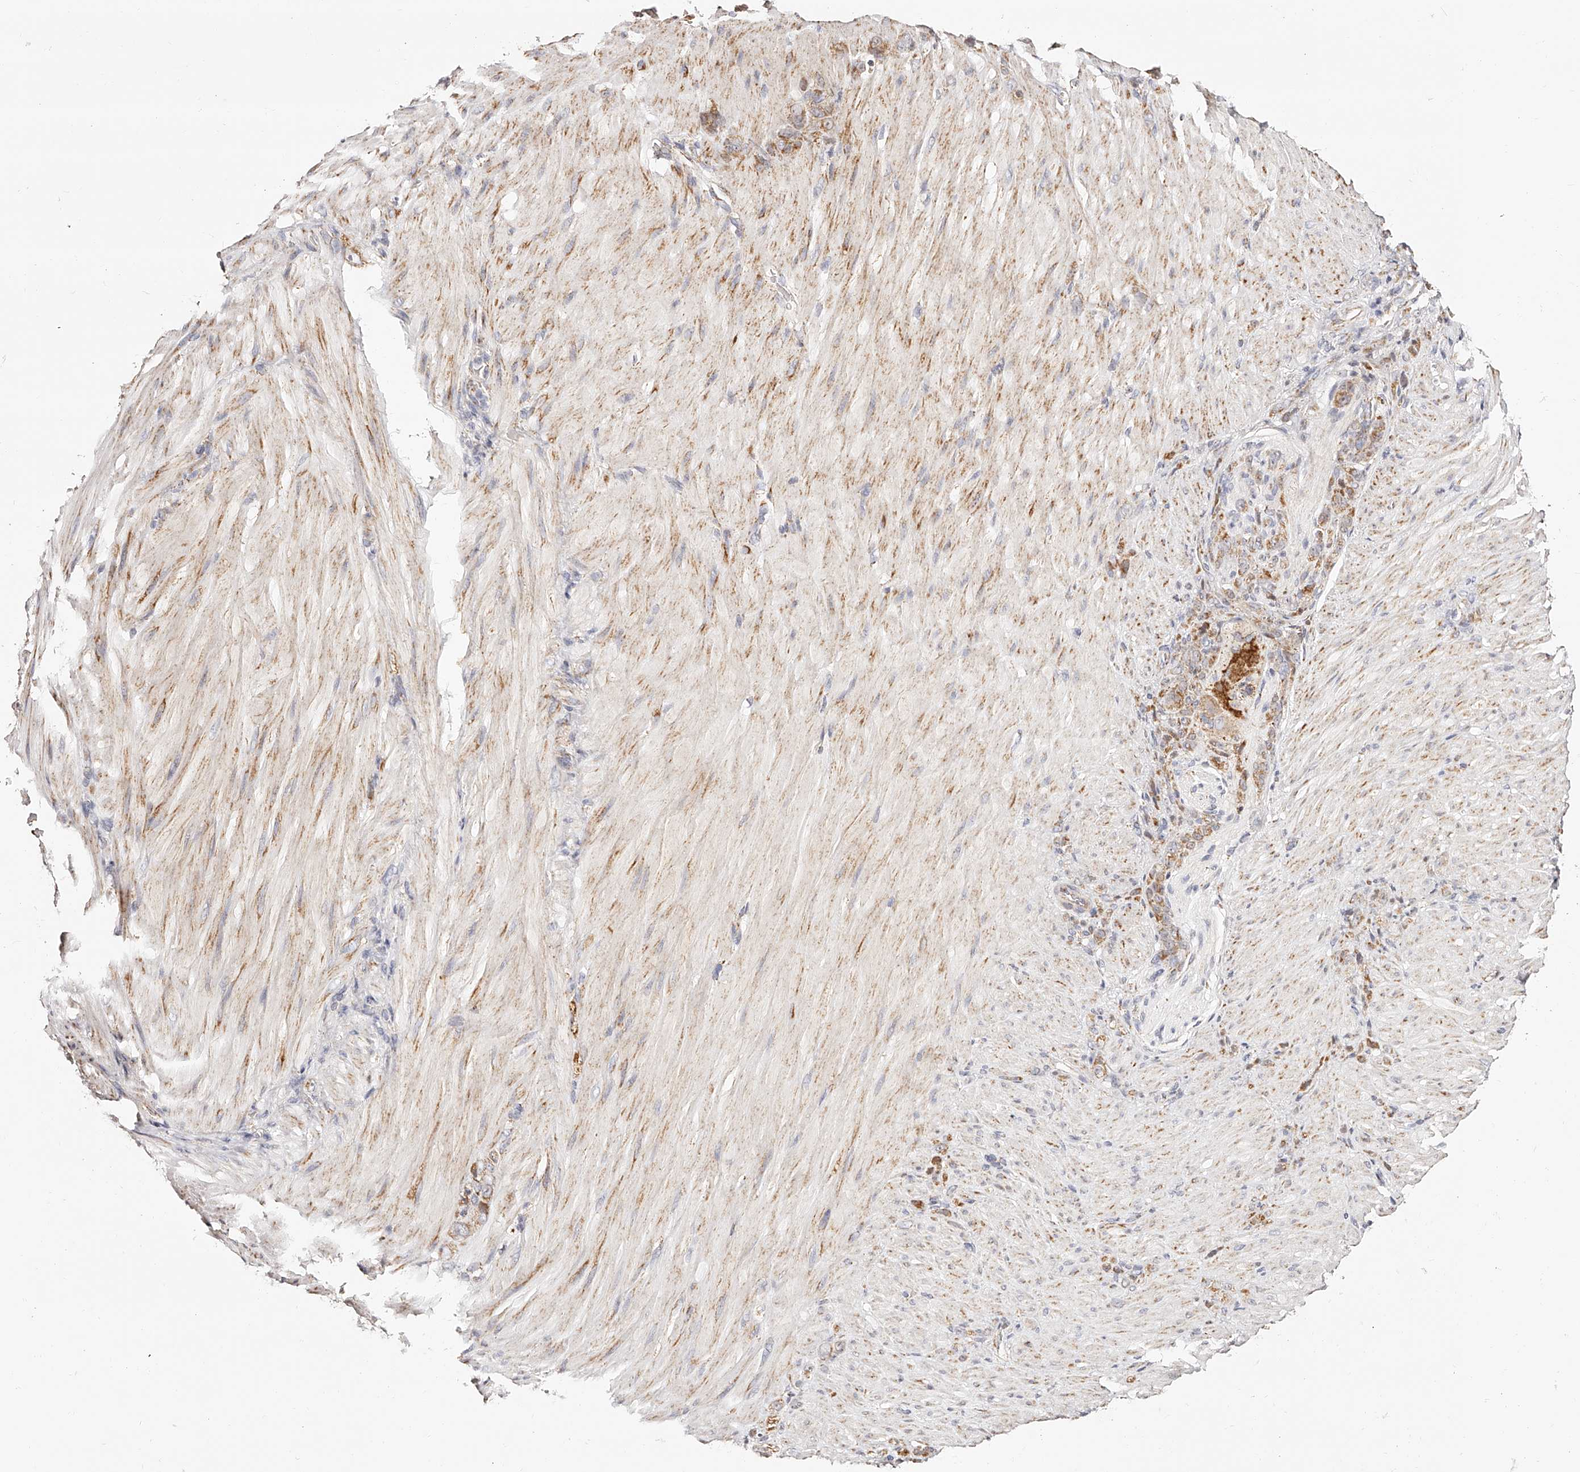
{"staining": {"intensity": "moderate", "quantity": ">75%", "location": "cytoplasmic/membranous"}, "tissue": "stomach cancer", "cell_type": "Tumor cells", "image_type": "cancer", "snomed": [{"axis": "morphology", "description": "Normal tissue, NOS"}, {"axis": "morphology", "description": "Adenocarcinoma, NOS"}, {"axis": "topography", "description": "Stomach"}], "caption": "Immunohistochemistry micrograph of adenocarcinoma (stomach) stained for a protein (brown), which reveals medium levels of moderate cytoplasmic/membranous staining in approximately >75% of tumor cells.", "gene": "NDUFV3", "patient": {"sex": "male", "age": 82}}